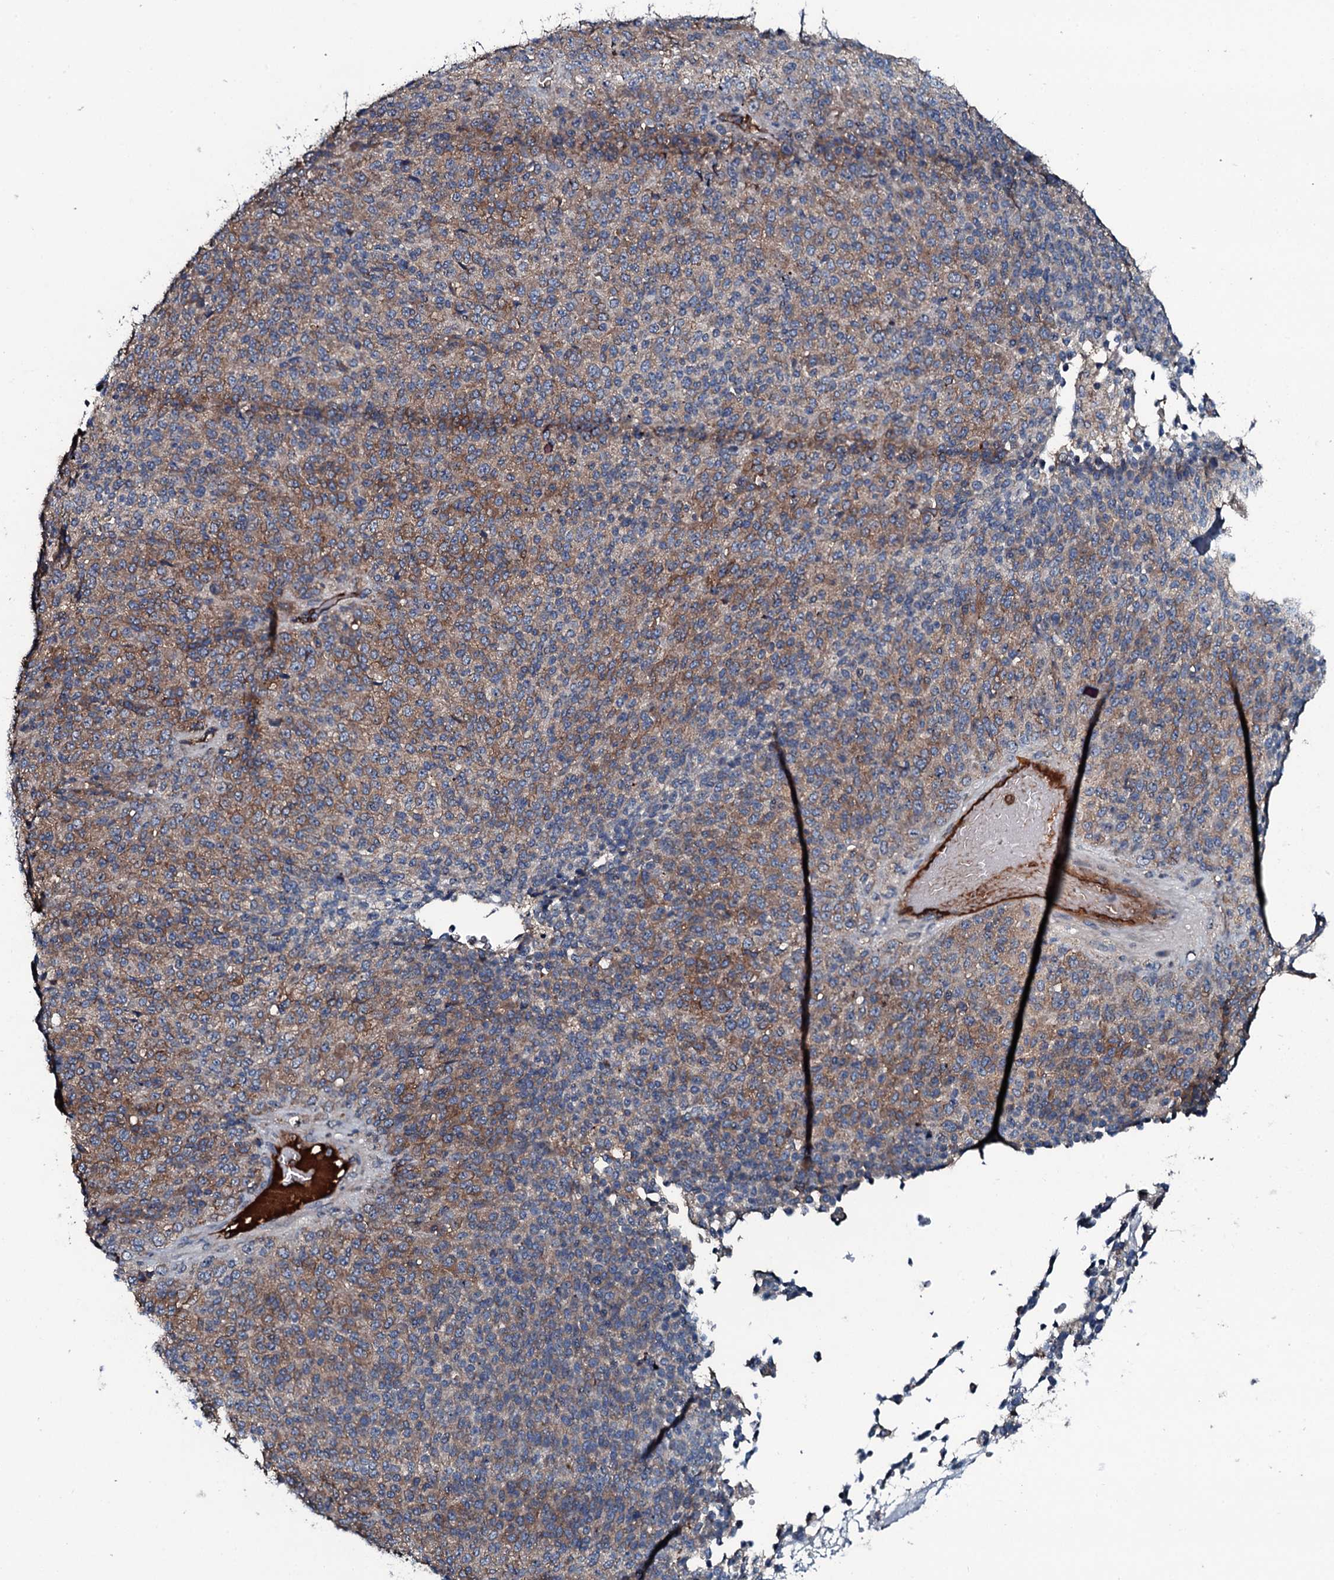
{"staining": {"intensity": "moderate", "quantity": "25%-75%", "location": "cytoplasmic/membranous"}, "tissue": "melanoma", "cell_type": "Tumor cells", "image_type": "cancer", "snomed": [{"axis": "morphology", "description": "Malignant melanoma, Metastatic site"}, {"axis": "topography", "description": "Brain"}], "caption": "The immunohistochemical stain highlights moderate cytoplasmic/membranous expression in tumor cells of melanoma tissue.", "gene": "TRIM7", "patient": {"sex": "female", "age": 56}}